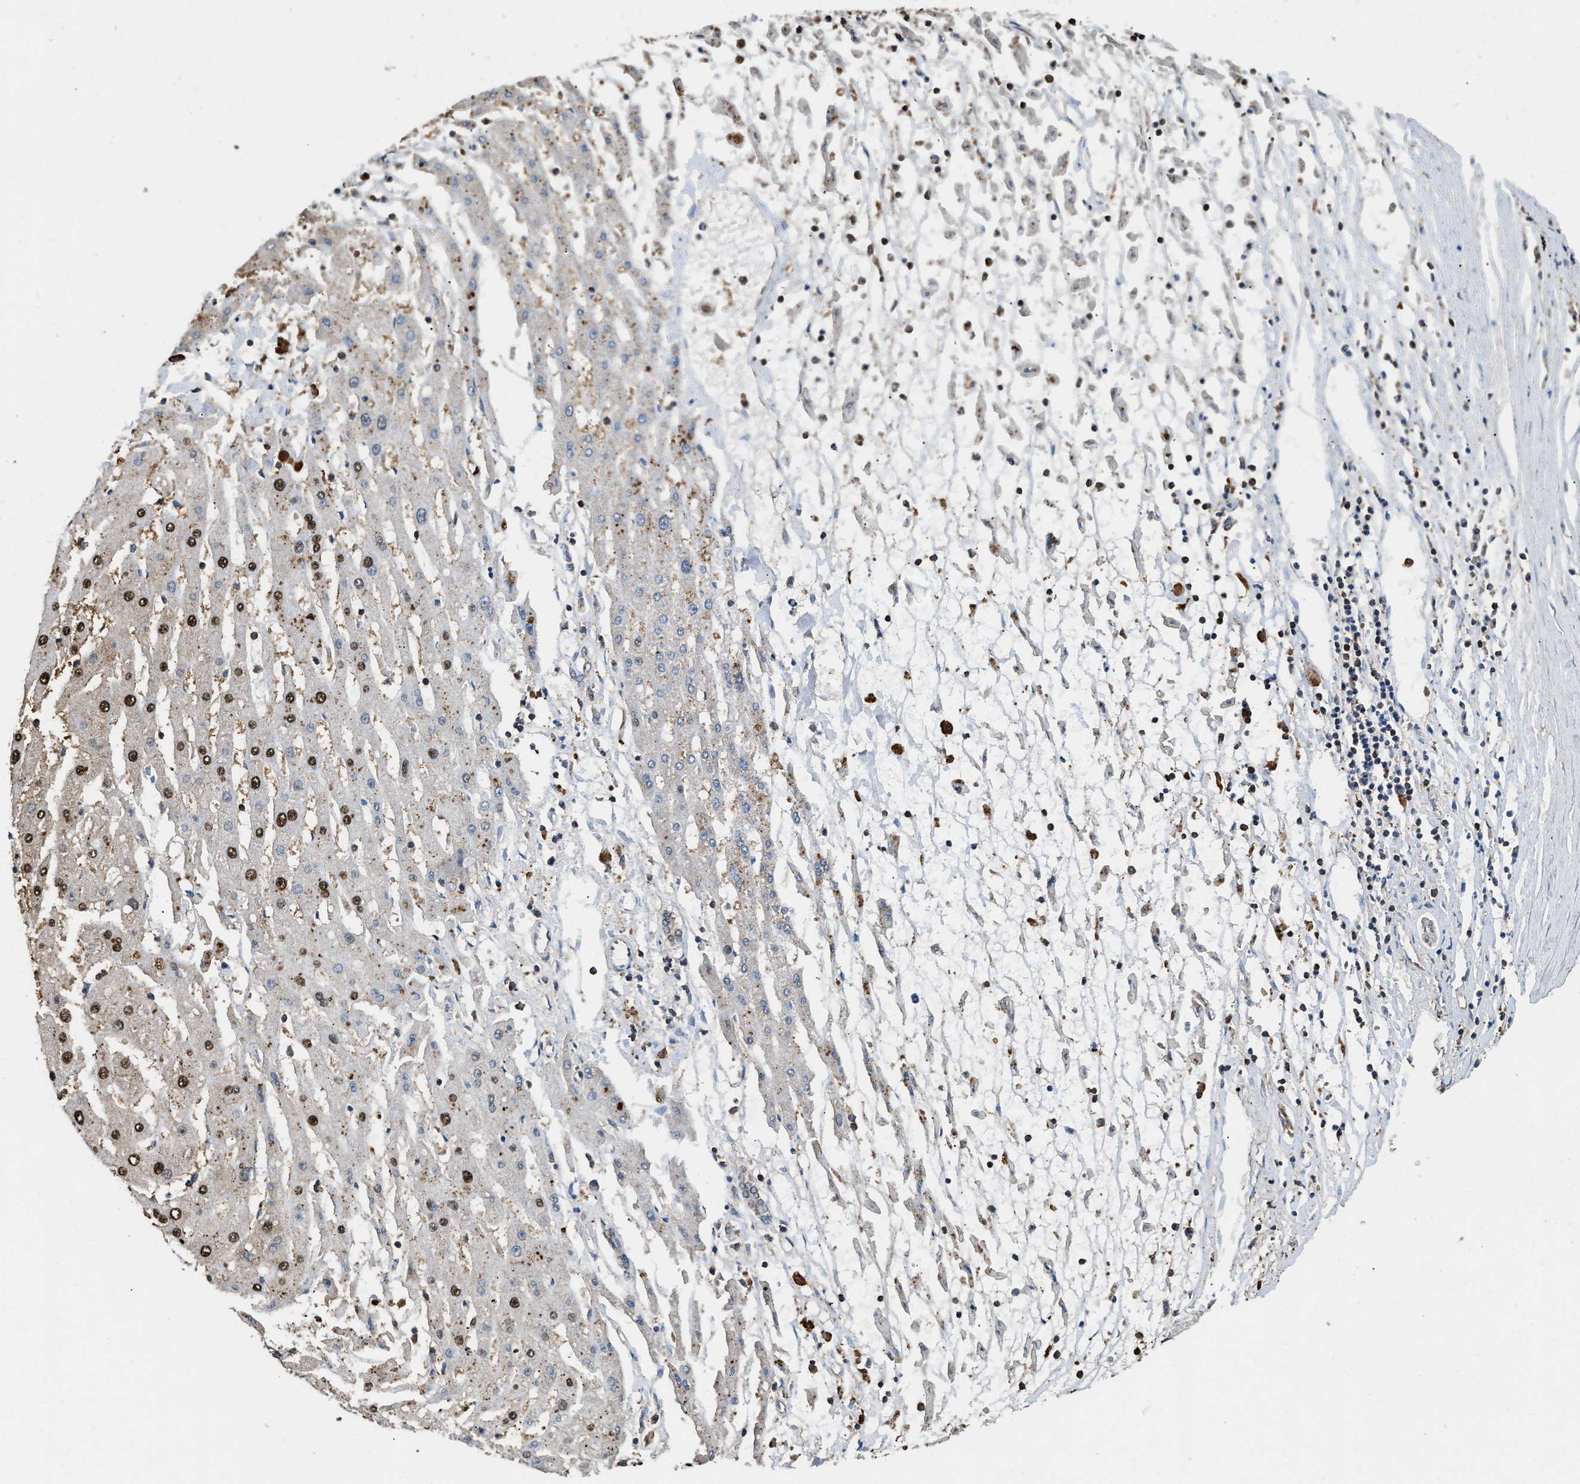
{"staining": {"intensity": "strong", "quantity": "25%-75%", "location": "nuclear"}, "tissue": "liver cancer", "cell_type": "Tumor cells", "image_type": "cancer", "snomed": [{"axis": "morphology", "description": "Carcinoma, Hepatocellular, NOS"}, {"axis": "topography", "description": "Liver"}], "caption": "High-power microscopy captured an immunohistochemistry photomicrograph of hepatocellular carcinoma (liver), revealing strong nuclear positivity in approximately 25%-75% of tumor cells.", "gene": "GAPDH", "patient": {"sex": "male", "age": 72}}